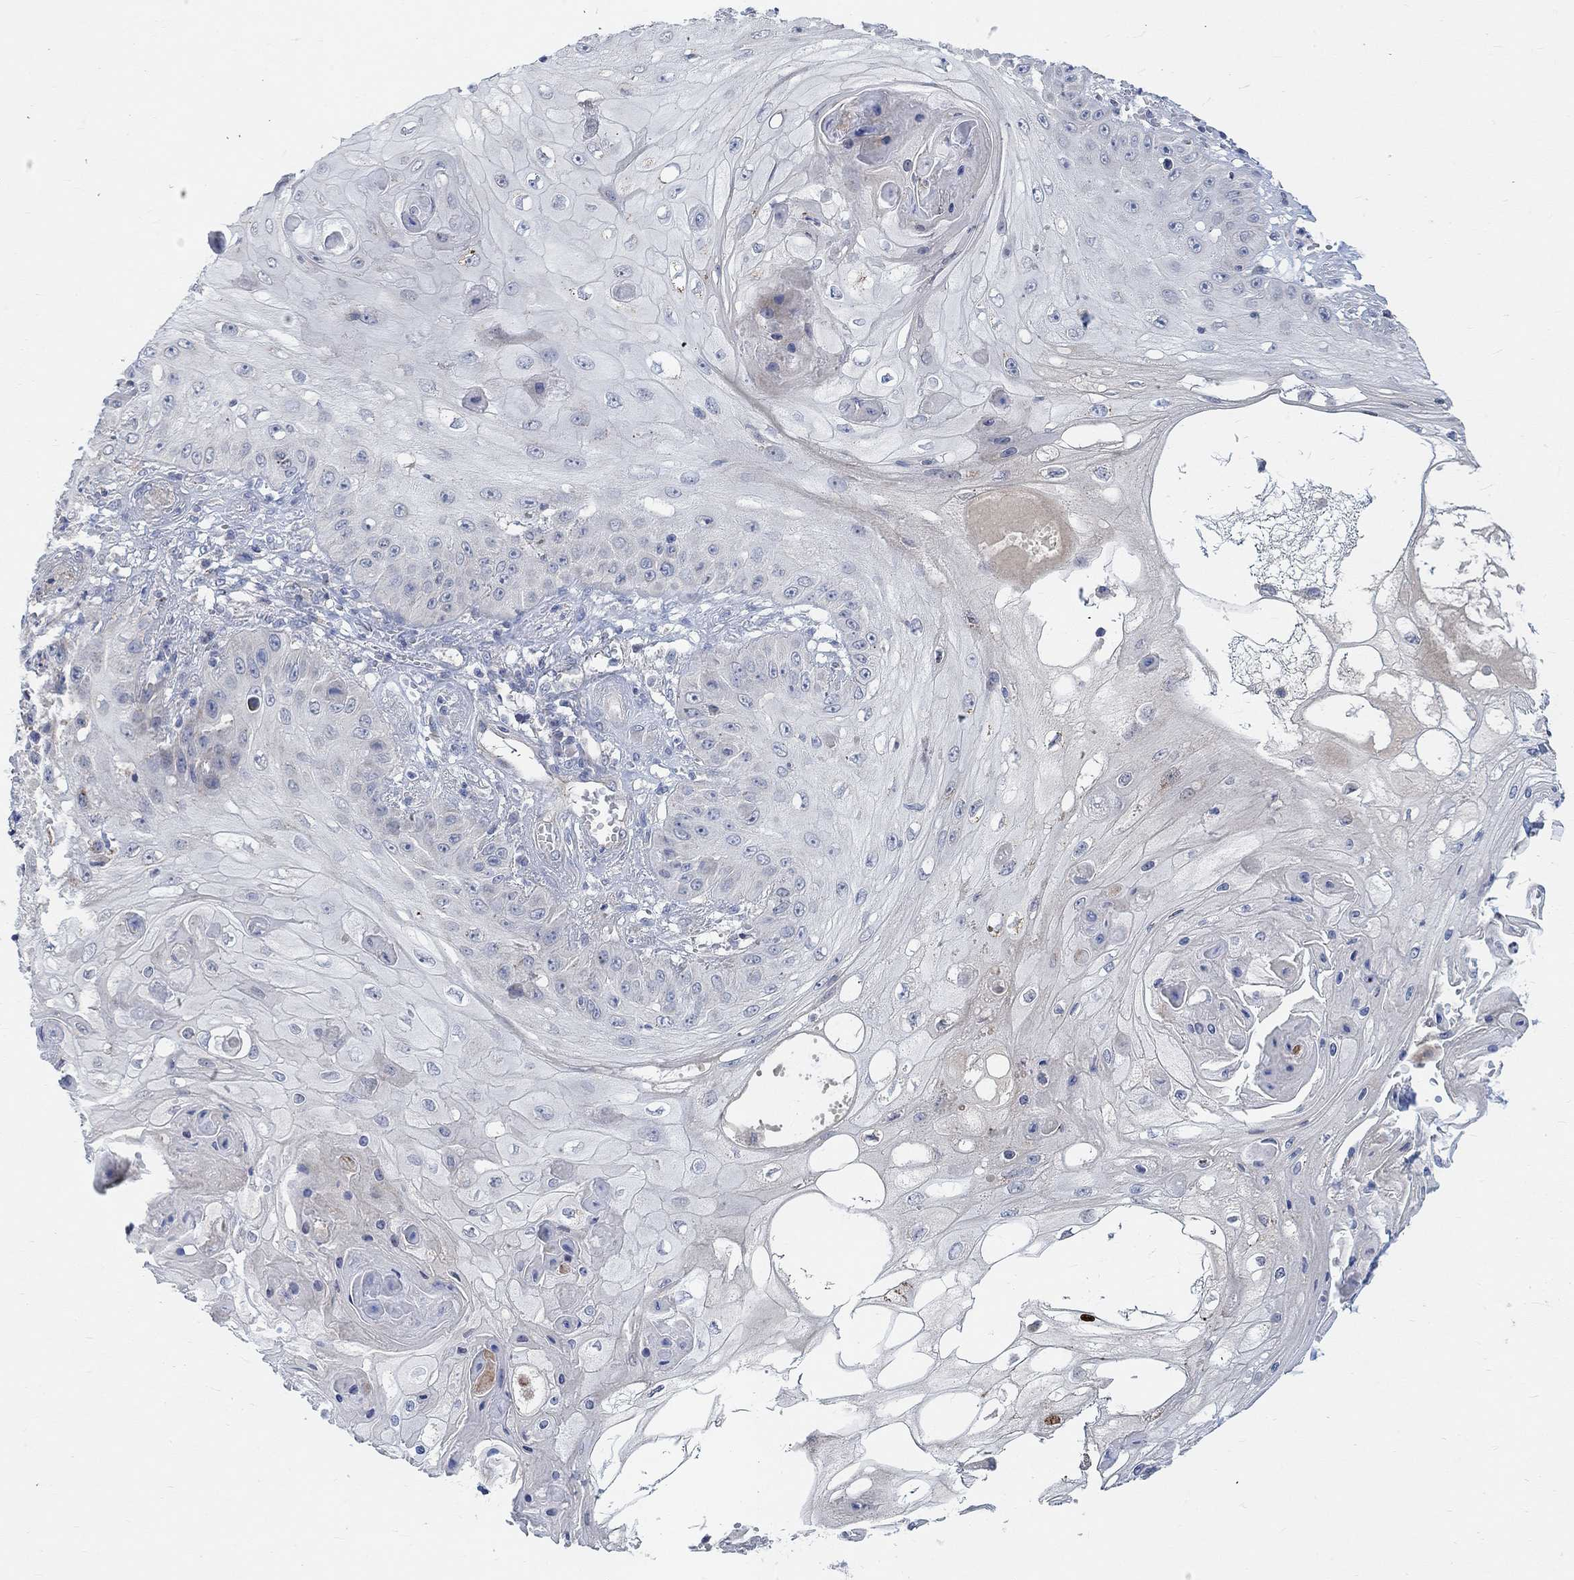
{"staining": {"intensity": "negative", "quantity": "none", "location": "none"}, "tissue": "skin cancer", "cell_type": "Tumor cells", "image_type": "cancer", "snomed": [{"axis": "morphology", "description": "Squamous cell carcinoma, NOS"}, {"axis": "topography", "description": "Skin"}], "caption": "This is an immunohistochemistry micrograph of human skin cancer (squamous cell carcinoma). There is no expression in tumor cells.", "gene": "HCRTR1", "patient": {"sex": "male", "age": 70}}